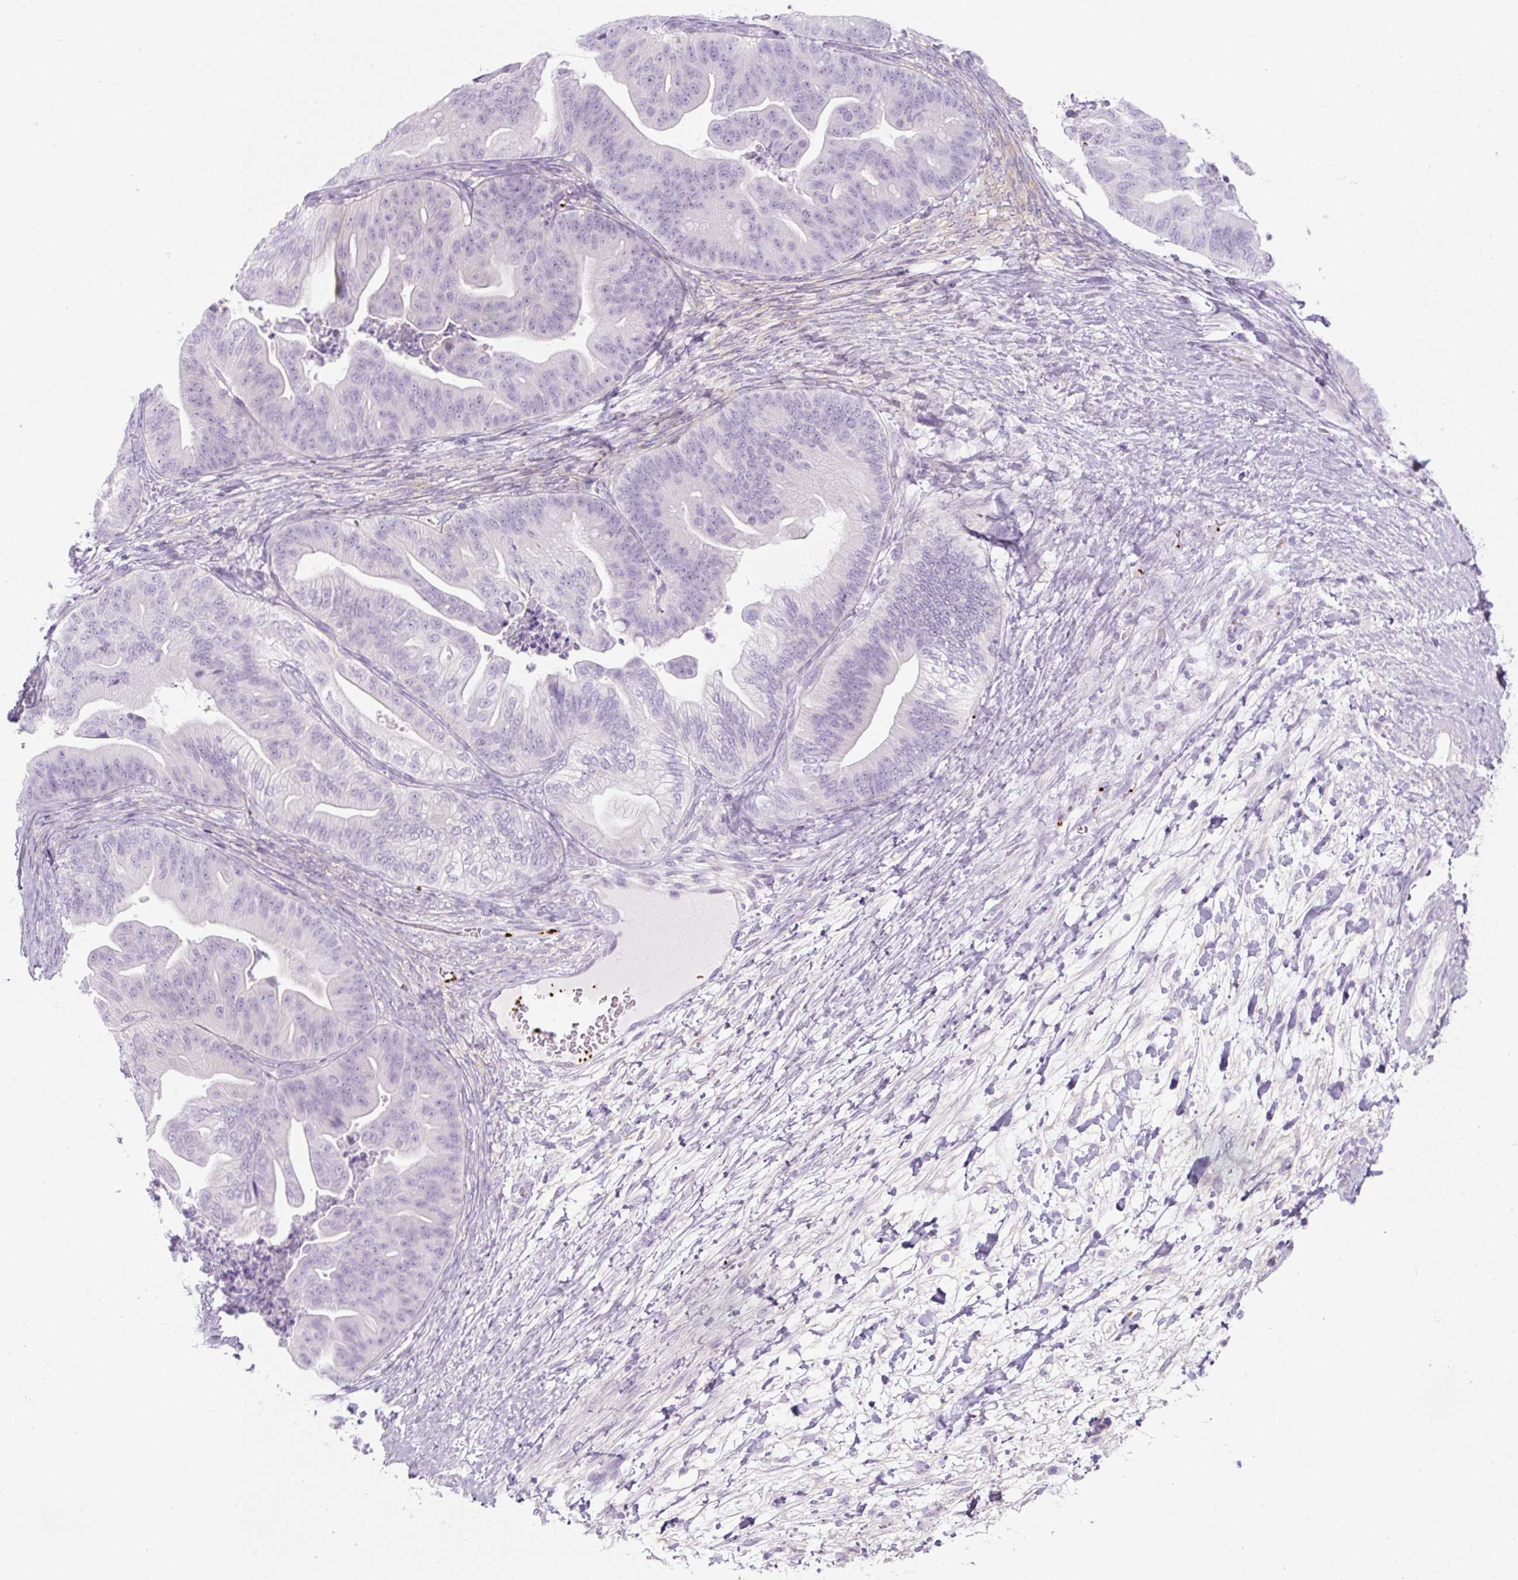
{"staining": {"intensity": "negative", "quantity": "none", "location": "none"}, "tissue": "ovarian cancer", "cell_type": "Tumor cells", "image_type": "cancer", "snomed": [{"axis": "morphology", "description": "Cystadenocarcinoma, mucinous, NOS"}, {"axis": "topography", "description": "Ovary"}], "caption": "Ovarian cancer stained for a protein using immunohistochemistry shows no expression tumor cells.", "gene": "PF4V1", "patient": {"sex": "female", "age": 67}}